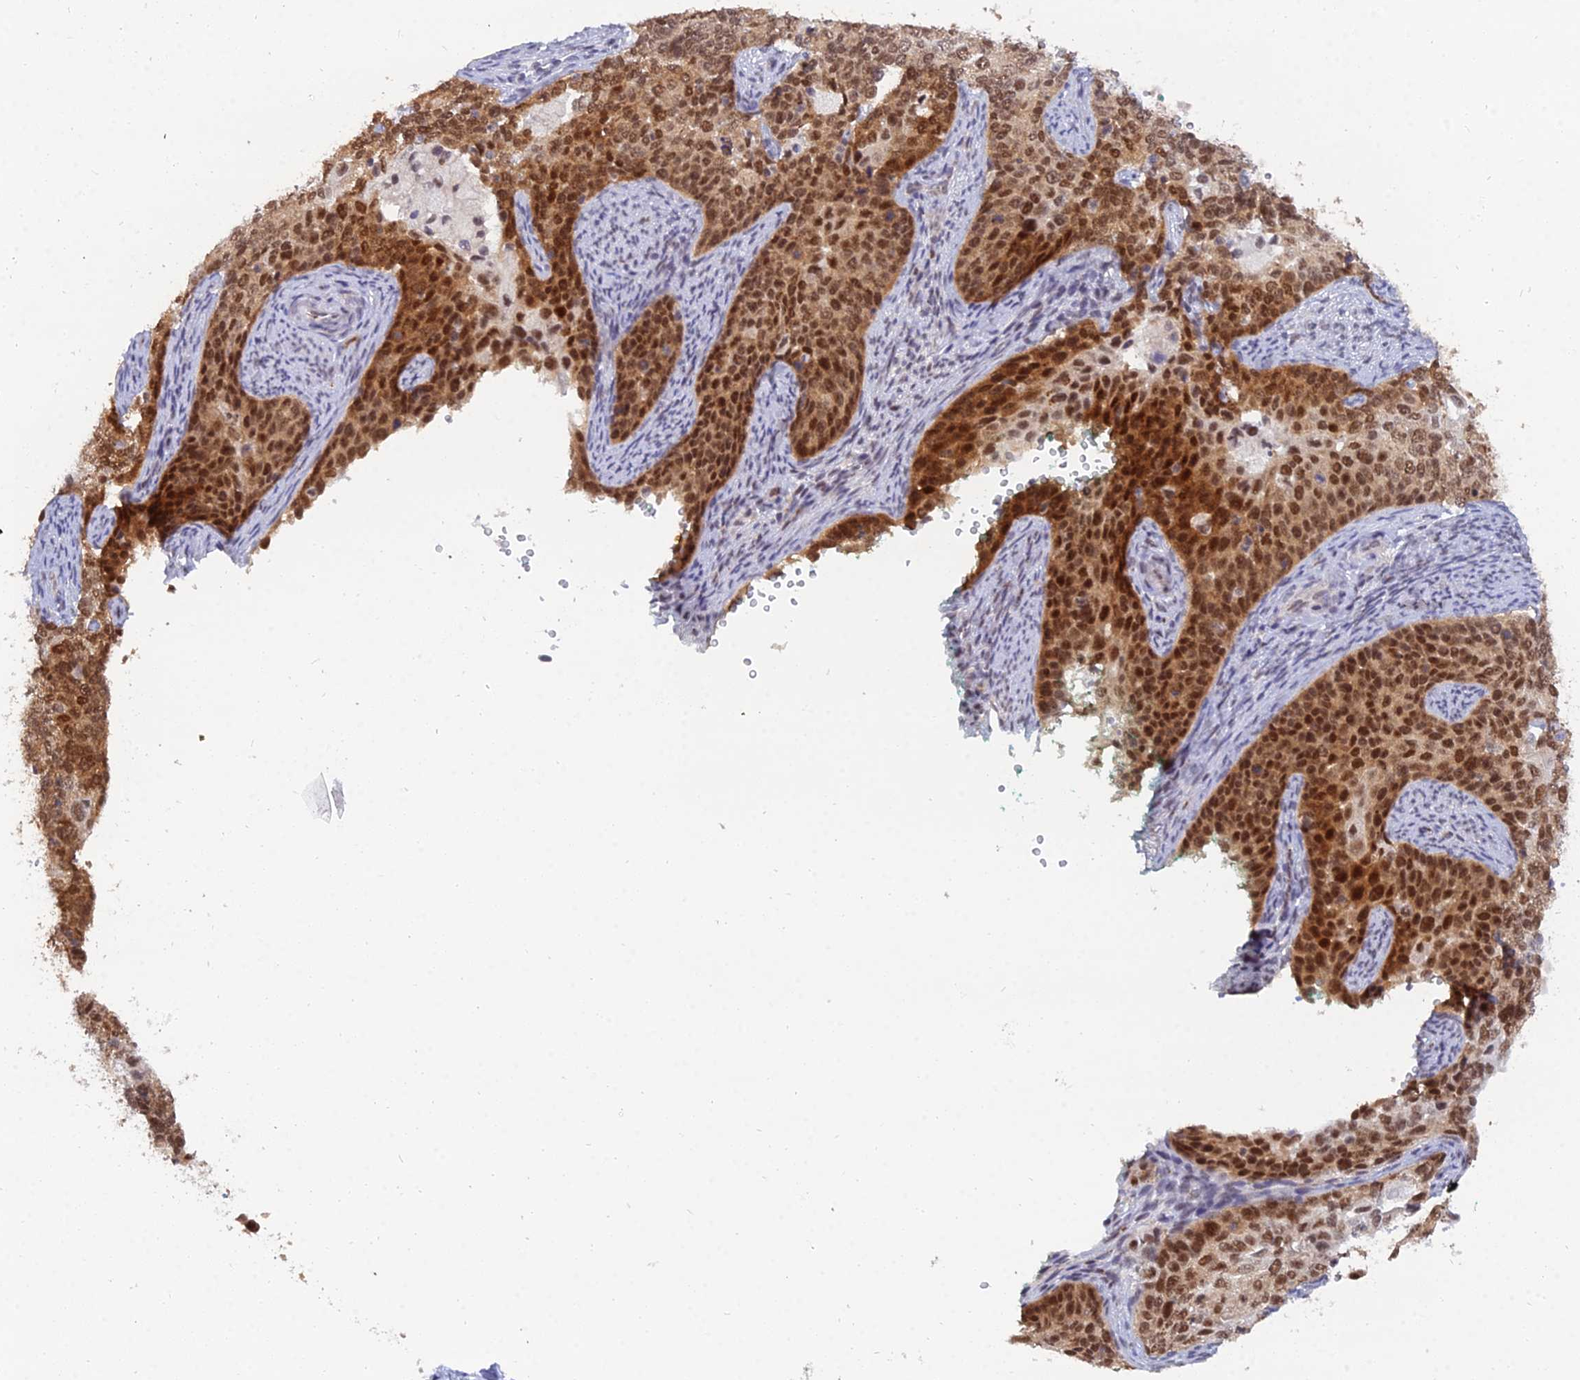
{"staining": {"intensity": "strong", "quantity": ">75%", "location": "cytoplasmic/membranous,nuclear"}, "tissue": "cervical cancer", "cell_type": "Tumor cells", "image_type": "cancer", "snomed": [{"axis": "morphology", "description": "Squamous cell carcinoma, NOS"}, {"axis": "topography", "description": "Cervix"}], "caption": "DAB immunohistochemical staining of cervical cancer reveals strong cytoplasmic/membranous and nuclear protein staining in approximately >75% of tumor cells.", "gene": "THOC3", "patient": {"sex": "female", "age": 44}}